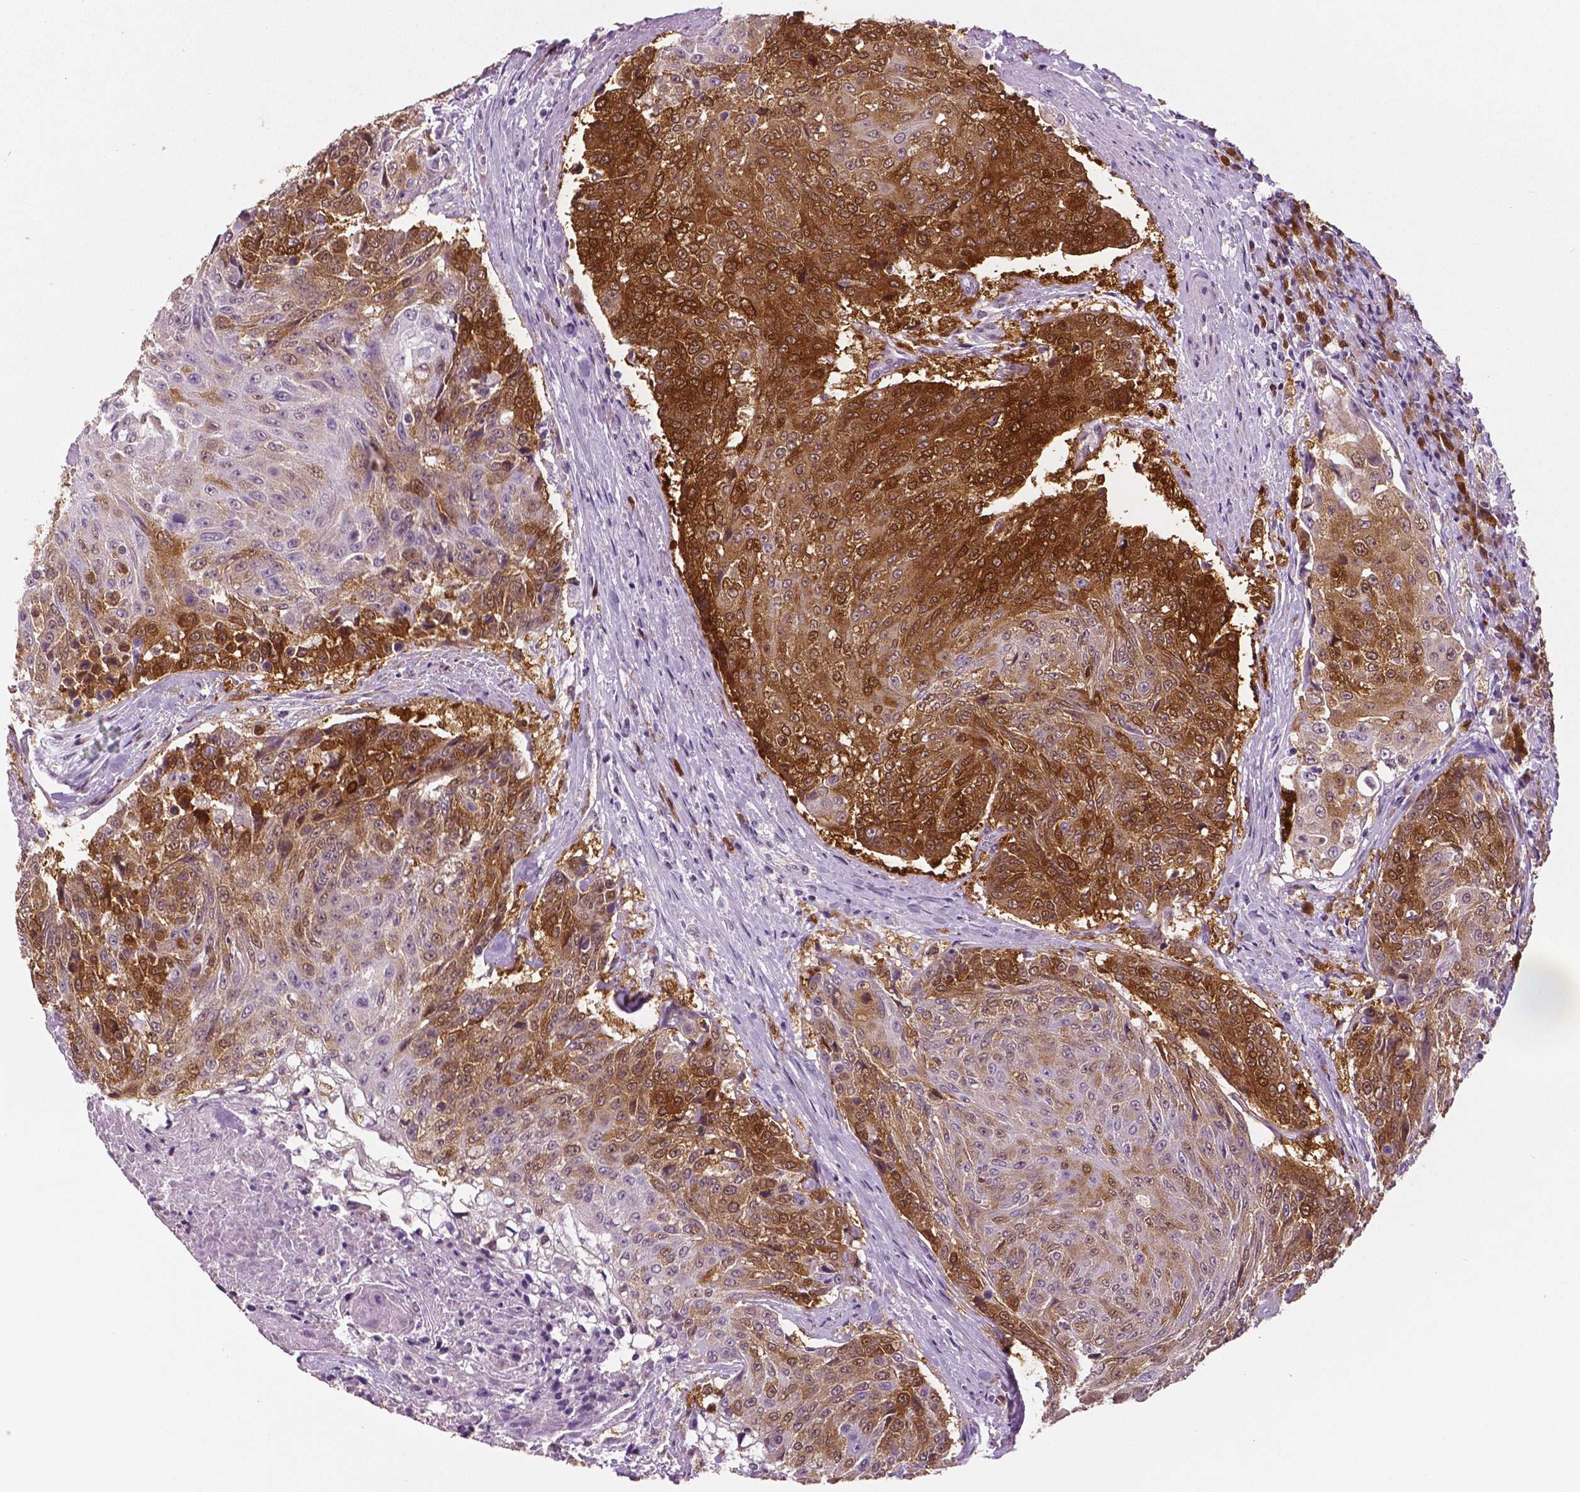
{"staining": {"intensity": "strong", "quantity": "25%-75%", "location": "cytoplasmic/membranous,nuclear"}, "tissue": "urothelial cancer", "cell_type": "Tumor cells", "image_type": "cancer", "snomed": [{"axis": "morphology", "description": "Urothelial carcinoma, High grade"}, {"axis": "topography", "description": "Urinary bladder"}], "caption": "An image showing strong cytoplasmic/membranous and nuclear positivity in about 25%-75% of tumor cells in urothelial cancer, as visualized by brown immunohistochemical staining.", "gene": "PHGDH", "patient": {"sex": "female", "age": 63}}